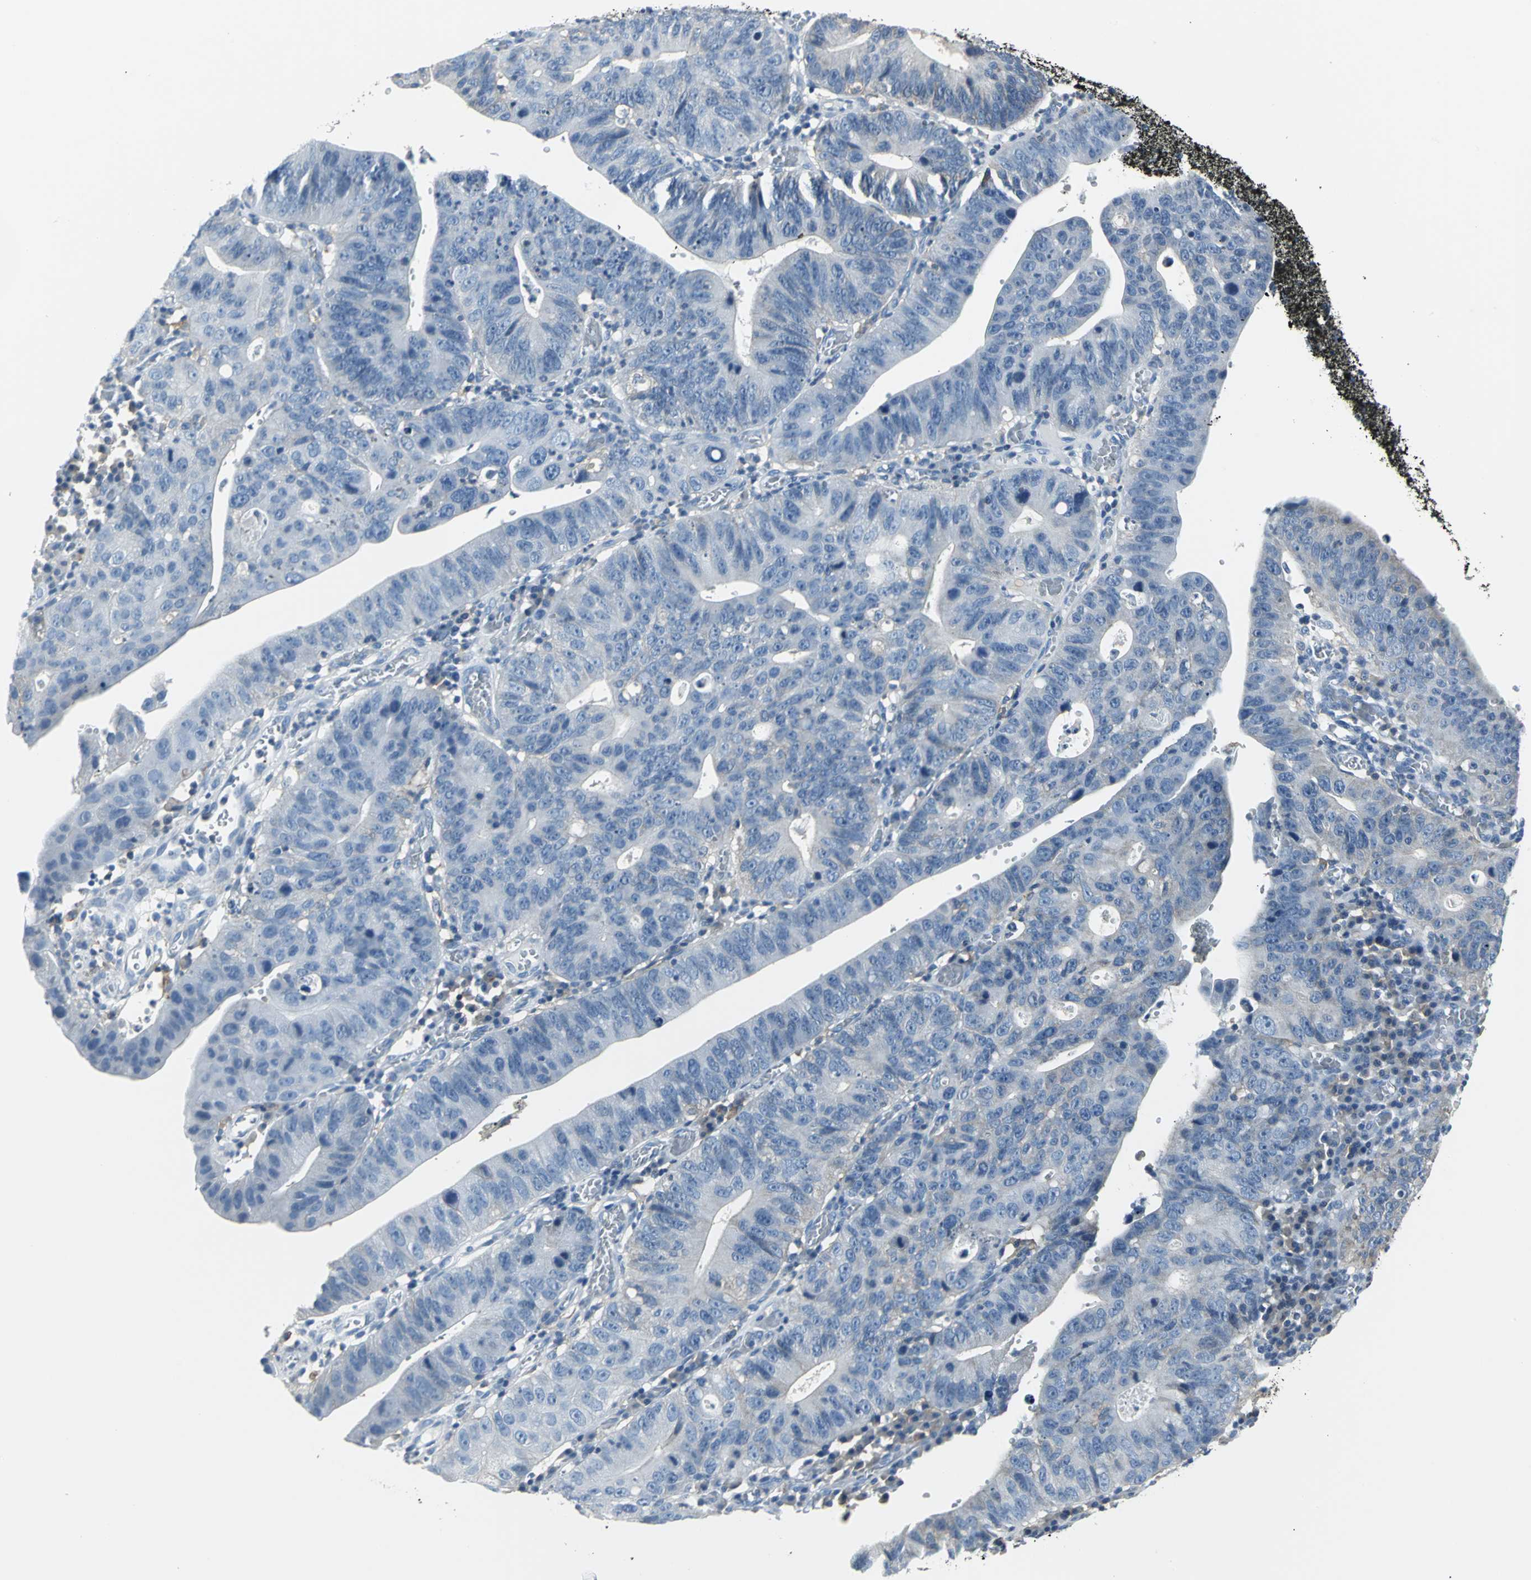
{"staining": {"intensity": "weak", "quantity": "<25%", "location": "cytoplasmic/membranous"}, "tissue": "stomach cancer", "cell_type": "Tumor cells", "image_type": "cancer", "snomed": [{"axis": "morphology", "description": "Adenocarcinoma, NOS"}, {"axis": "topography", "description": "Stomach"}], "caption": "There is no significant expression in tumor cells of stomach cancer (adenocarcinoma).", "gene": "IQGAP2", "patient": {"sex": "male", "age": 59}}